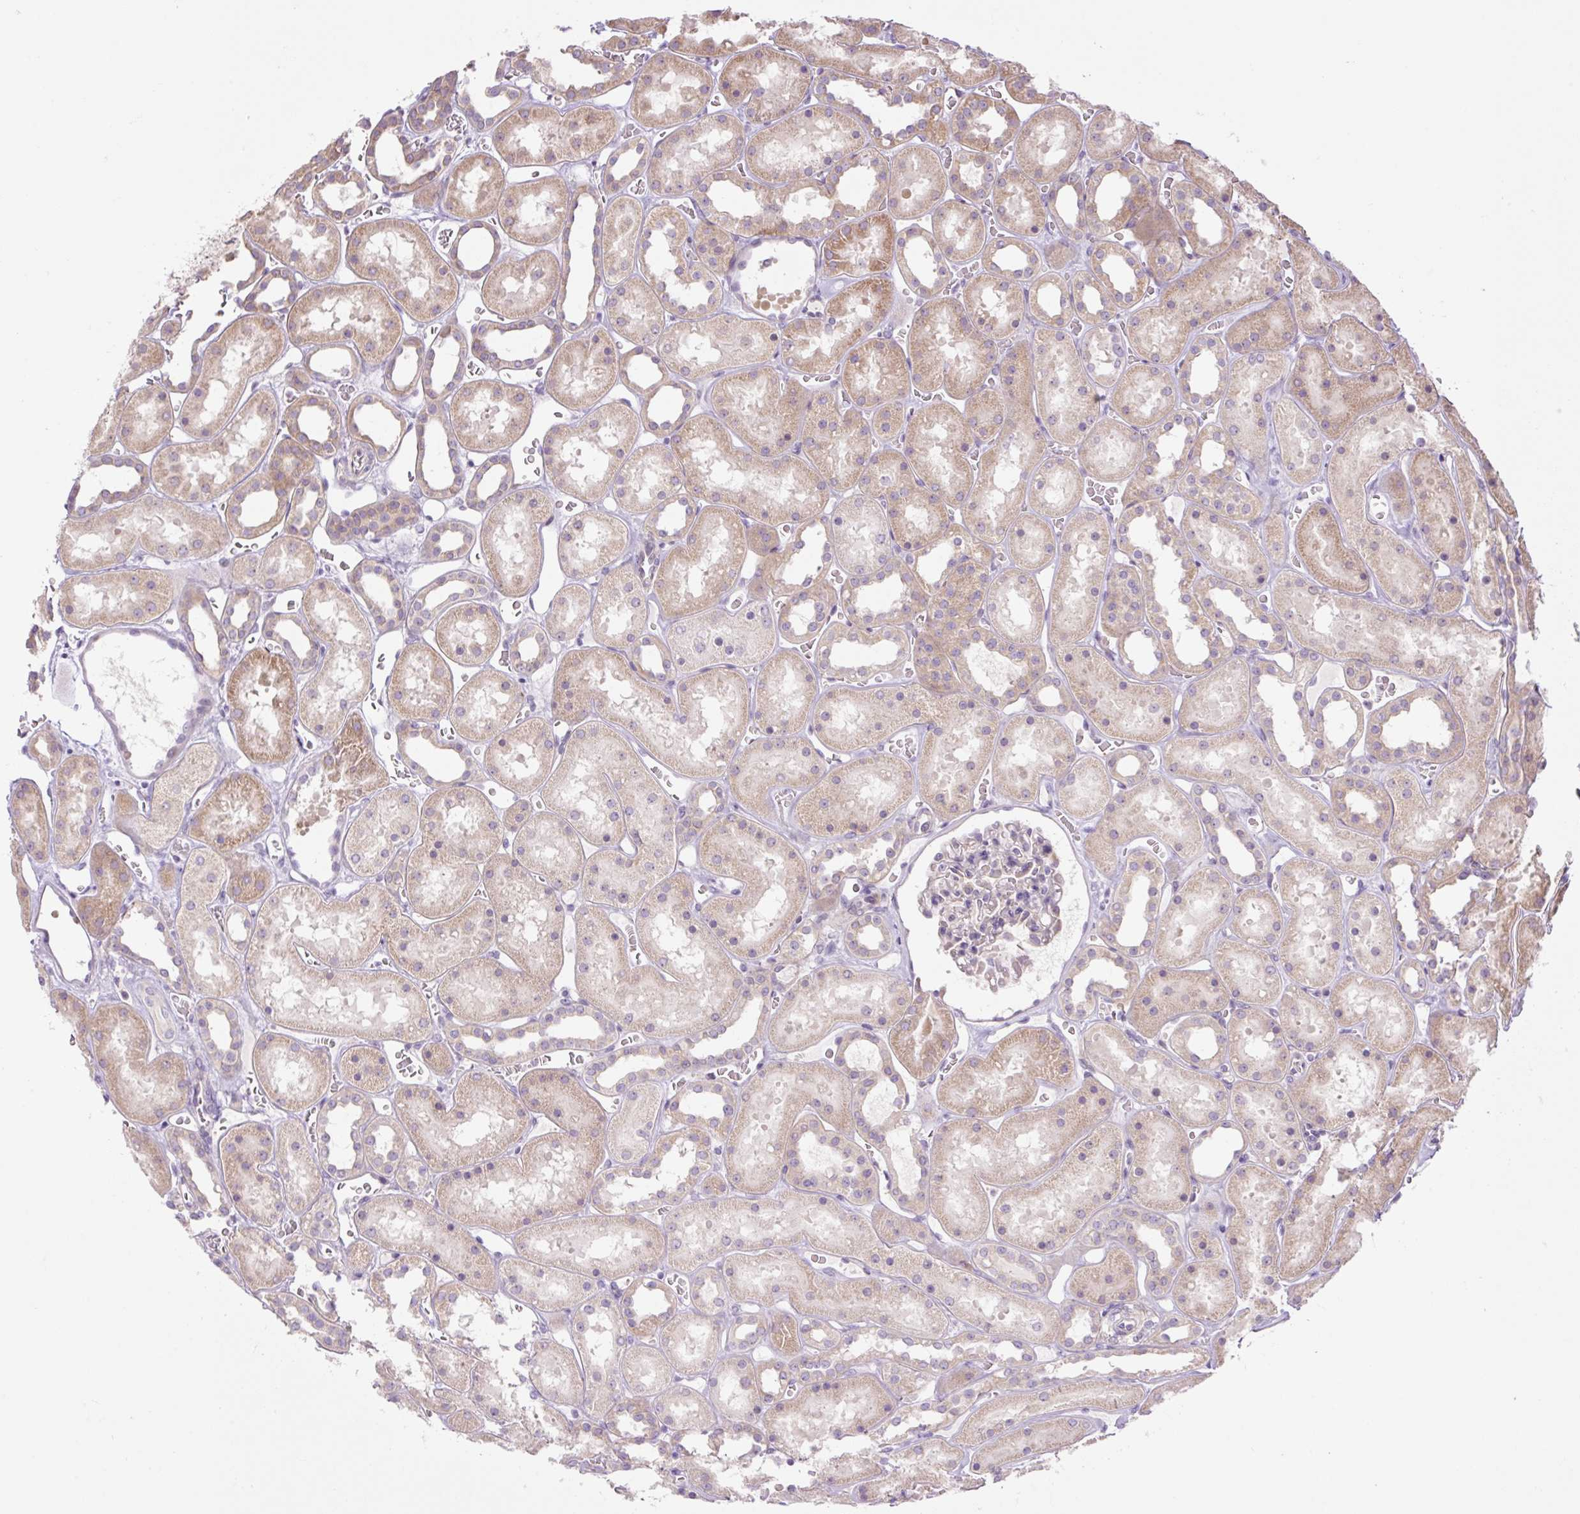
{"staining": {"intensity": "weak", "quantity": "<25%", "location": "cytoplasmic/membranous"}, "tissue": "kidney", "cell_type": "Cells in glomeruli", "image_type": "normal", "snomed": [{"axis": "morphology", "description": "Normal tissue, NOS"}, {"axis": "topography", "description": "Kidney"}], "caption": "This is an immunohistochemistry image of normal kidney. There is no expression in cells in glomeruli.", "gene": "GRID2", "patient": {"sex": "female", "age": 41}}